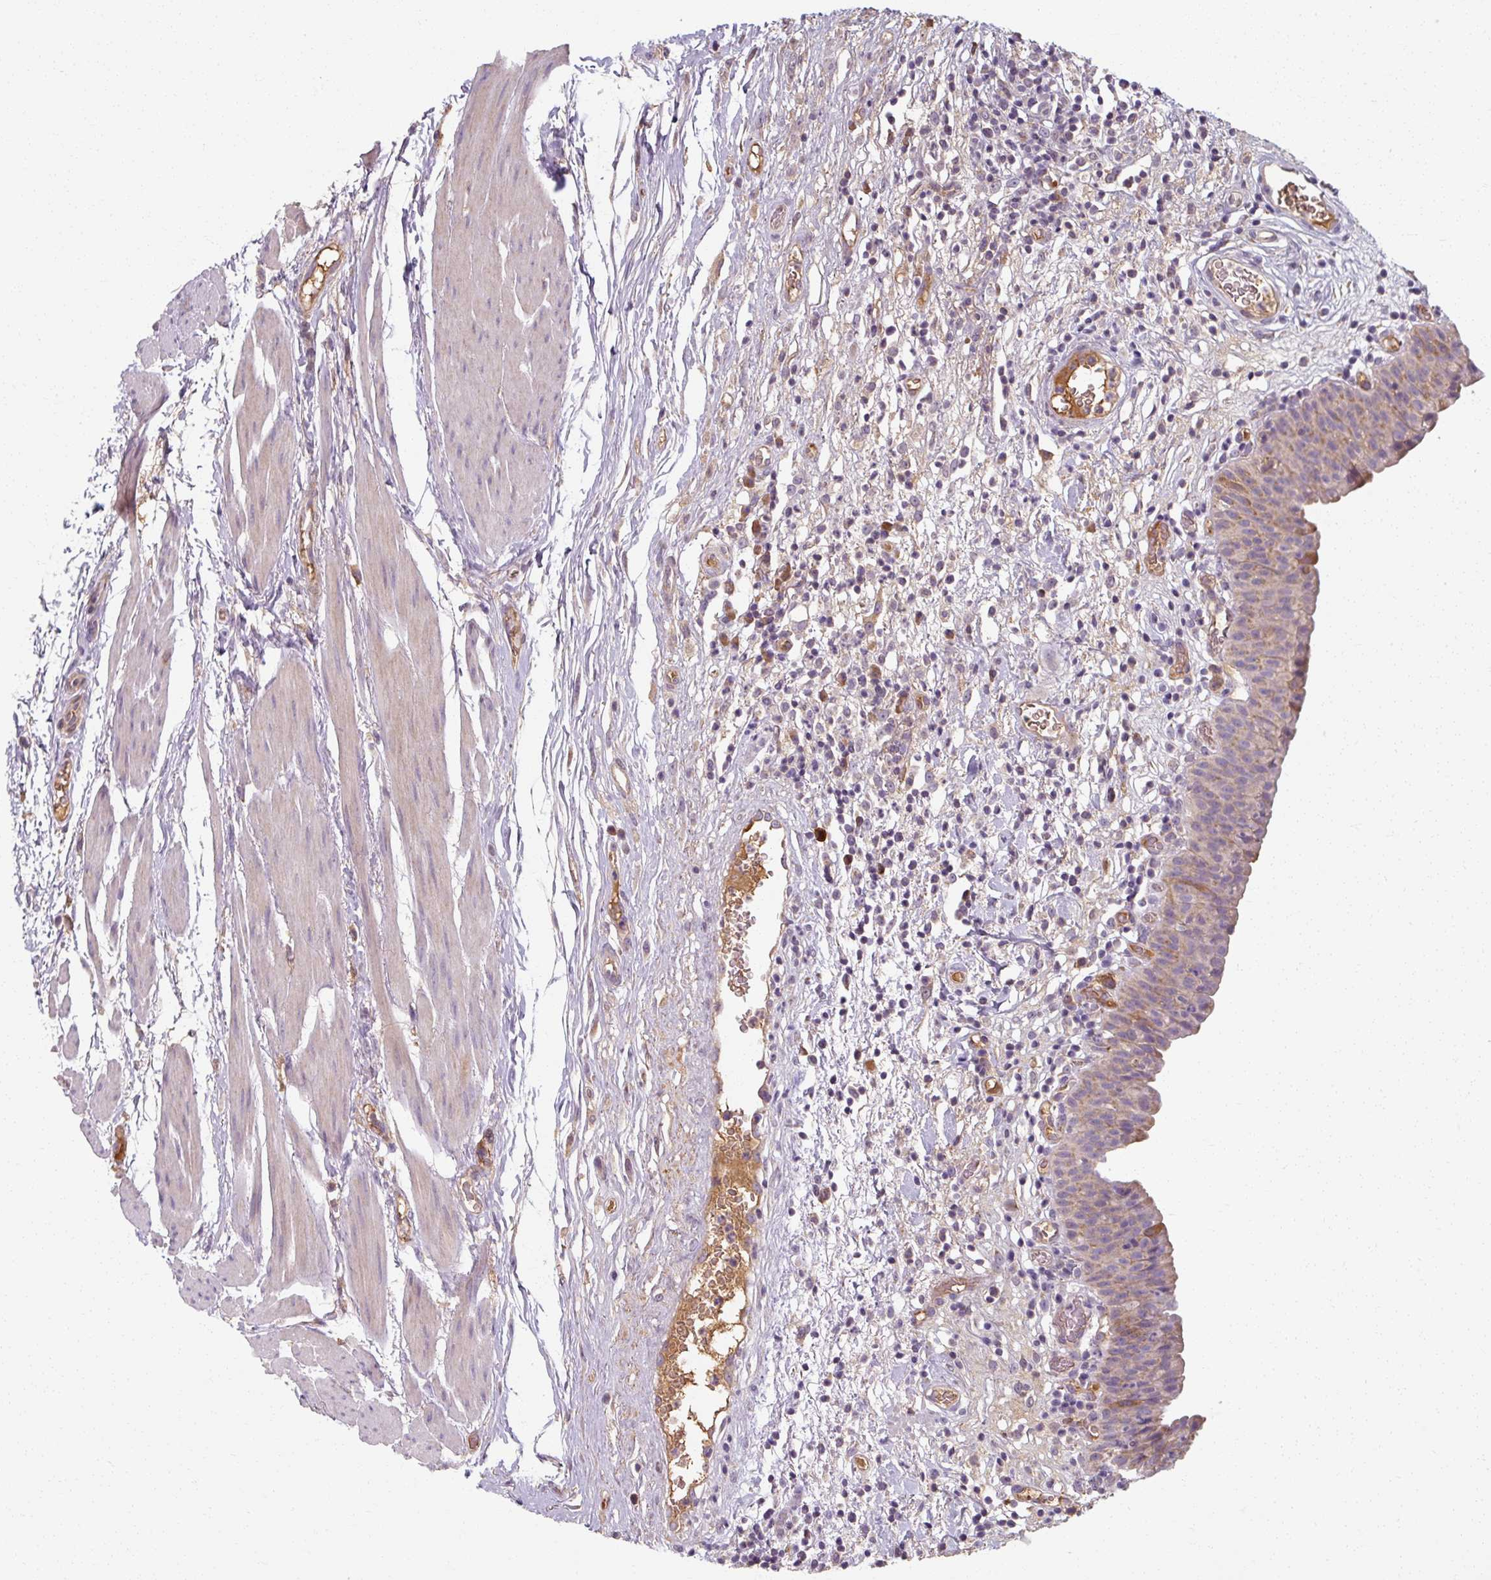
{"staining": {"intensity": "moderate", "quantity": "25%-75%", "location": "cytoplasmic/membranous"}, "tissue": "urinary bladder", "cell_type": "Urothelial cells", "image_type": "normal", "snomed": [{"axis": "morphology", "description": "Normal tissue, NOS"}, {"axis": "morphology", "description": "Inflammation, NOS"}, {"axis": "topography", "description": "Urinary bladder"}], "caption": "Immunohistochemical staining of unremarkable urinary bladder reveals moderate cytoplasmic/membranous protein staining in about 25%-75% of urothelial cells. Using DAB (3,3'-diaminobenzidine) (brown) and hematoxylin (blue) stains, captured at high magnification using brightfield microscopy.", "gene": "TSEN54", "patient": {"sex": "male", "age": 57}}